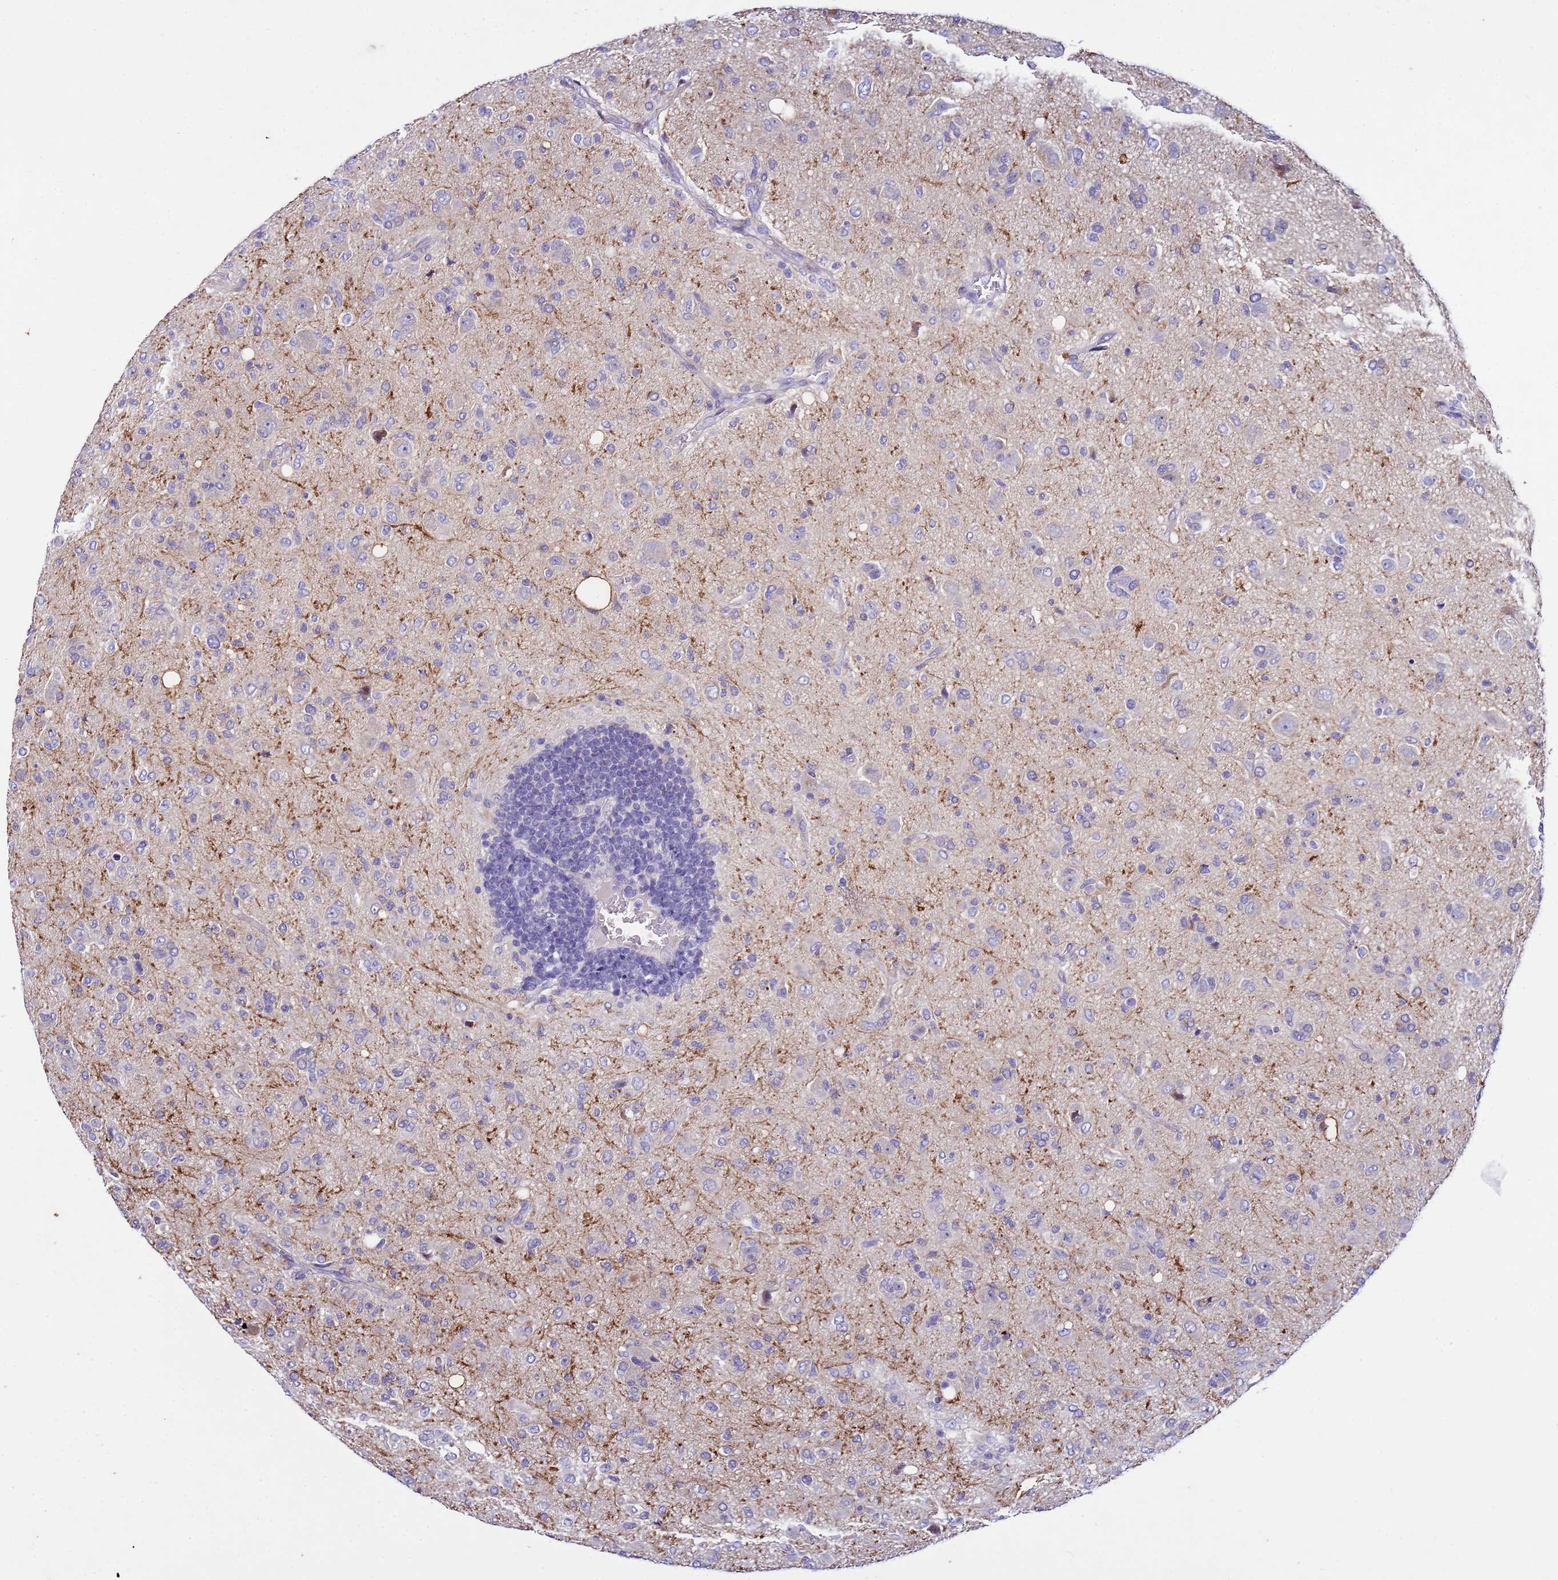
{"staining": {"intensity": "negative", "quantity": "none", "location": "none"}, "tissue": "glioma", "cell_type": "Tumor cells", "image_type": "cancer", "snomed": [{"axis": "morphology", "description": "Glioma, malignant, High grade"}, {"axis": "topography", "description": "Brain"}], "caption": "The histopathology image shows no staining of tumor cells in malignant glioma (high-grade).", "gene": "IGSF11", "patient": {"sex": "female", "age": 57}}